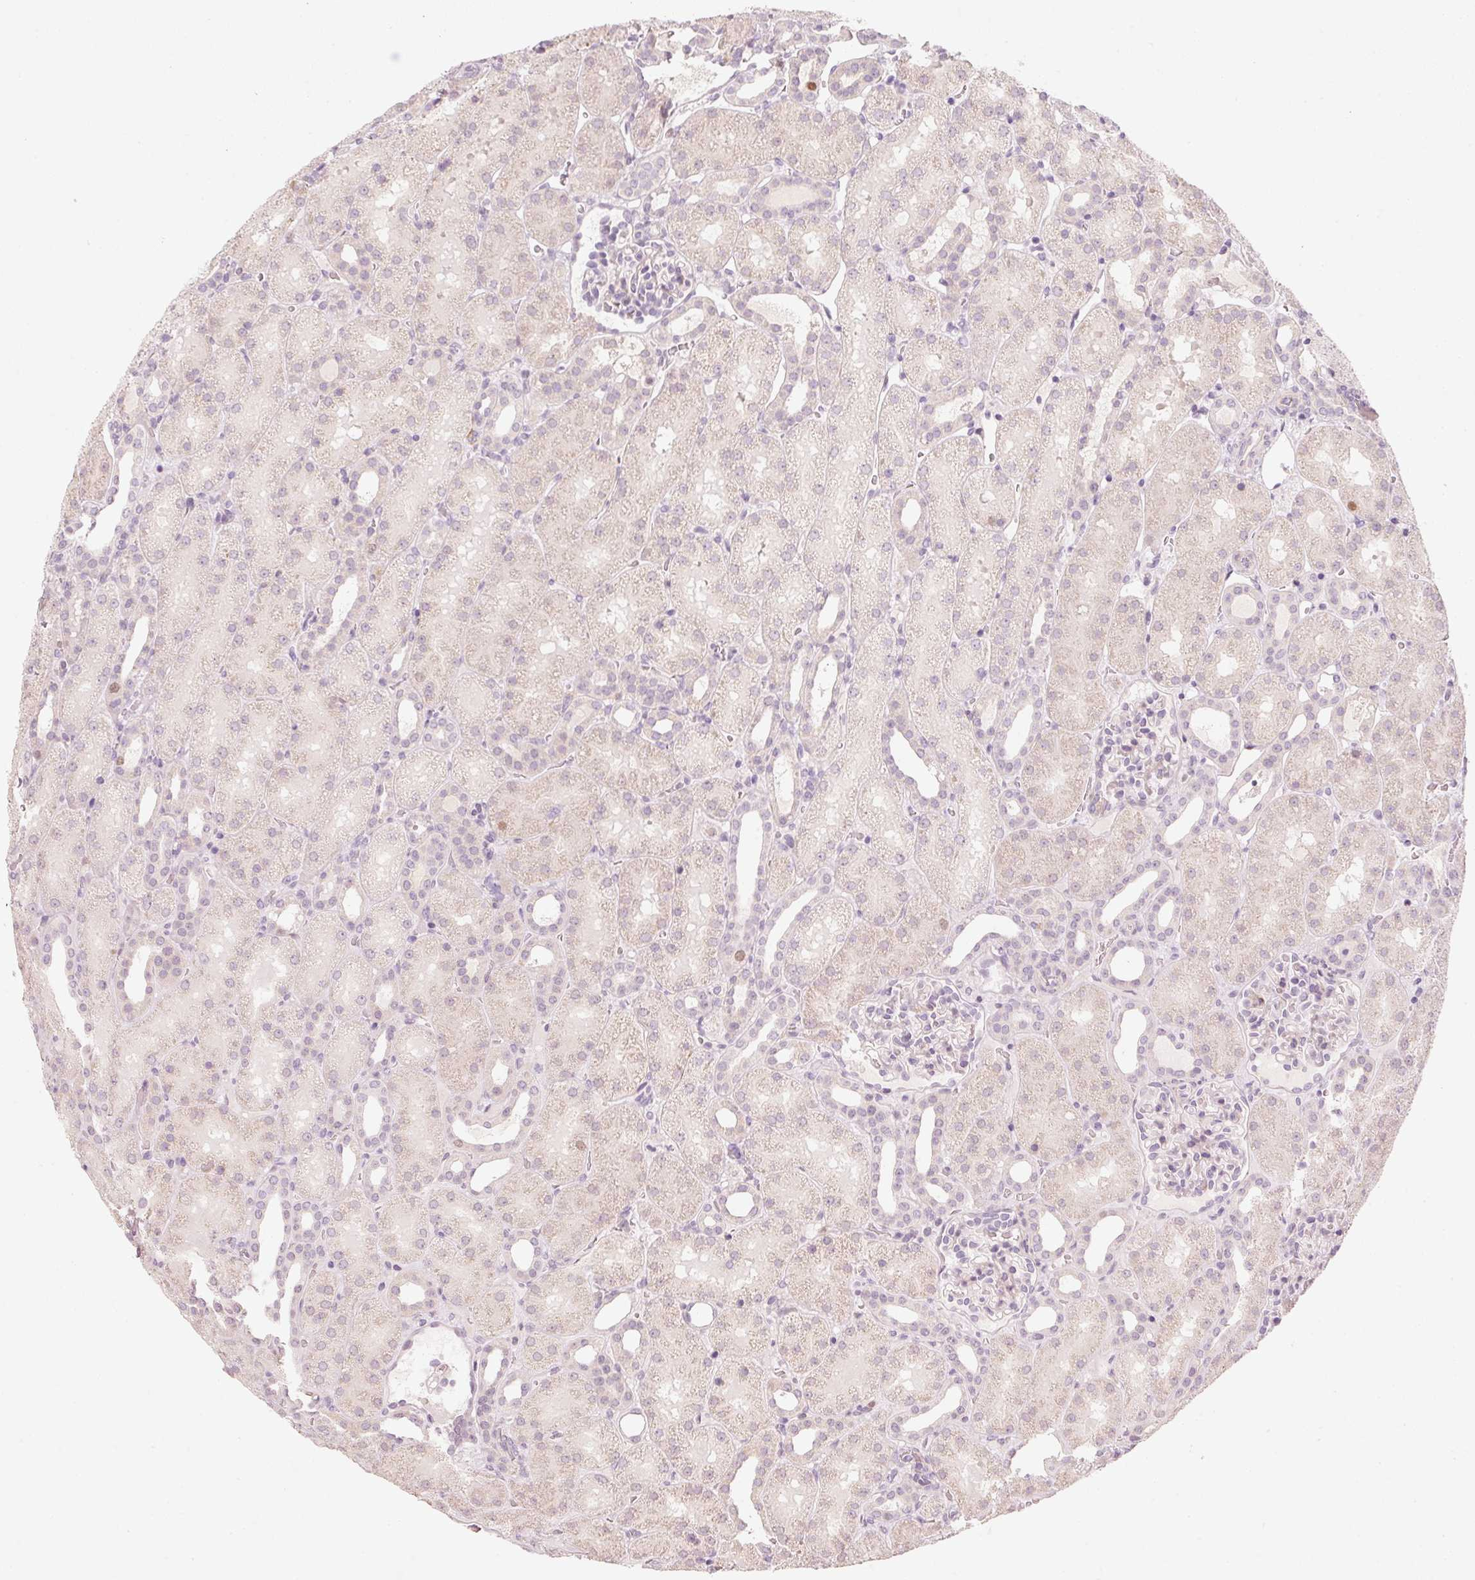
{"staining": {"intensity": "negative", "quantity": "none", "location": "none"}, "tissue": "kidney", "cell_type": "Cells in glomeruli", "image_type": "normal", "snomed": [{"axis": "morphology", "description": "Normal tissue, NOS"}, {"axis": "topography", "description": "Kidney"}], "caption": "Immunohistochemistry photomicrograph of unremarkable human kidney stained for a protein (brown), which shows no positivity in cells in glomeruli. (DAB (3,3'-diaminobenzidine) IHC, high magnification).", "gene": "TREX2", "patient": {"sex": "male", "age": 2}}